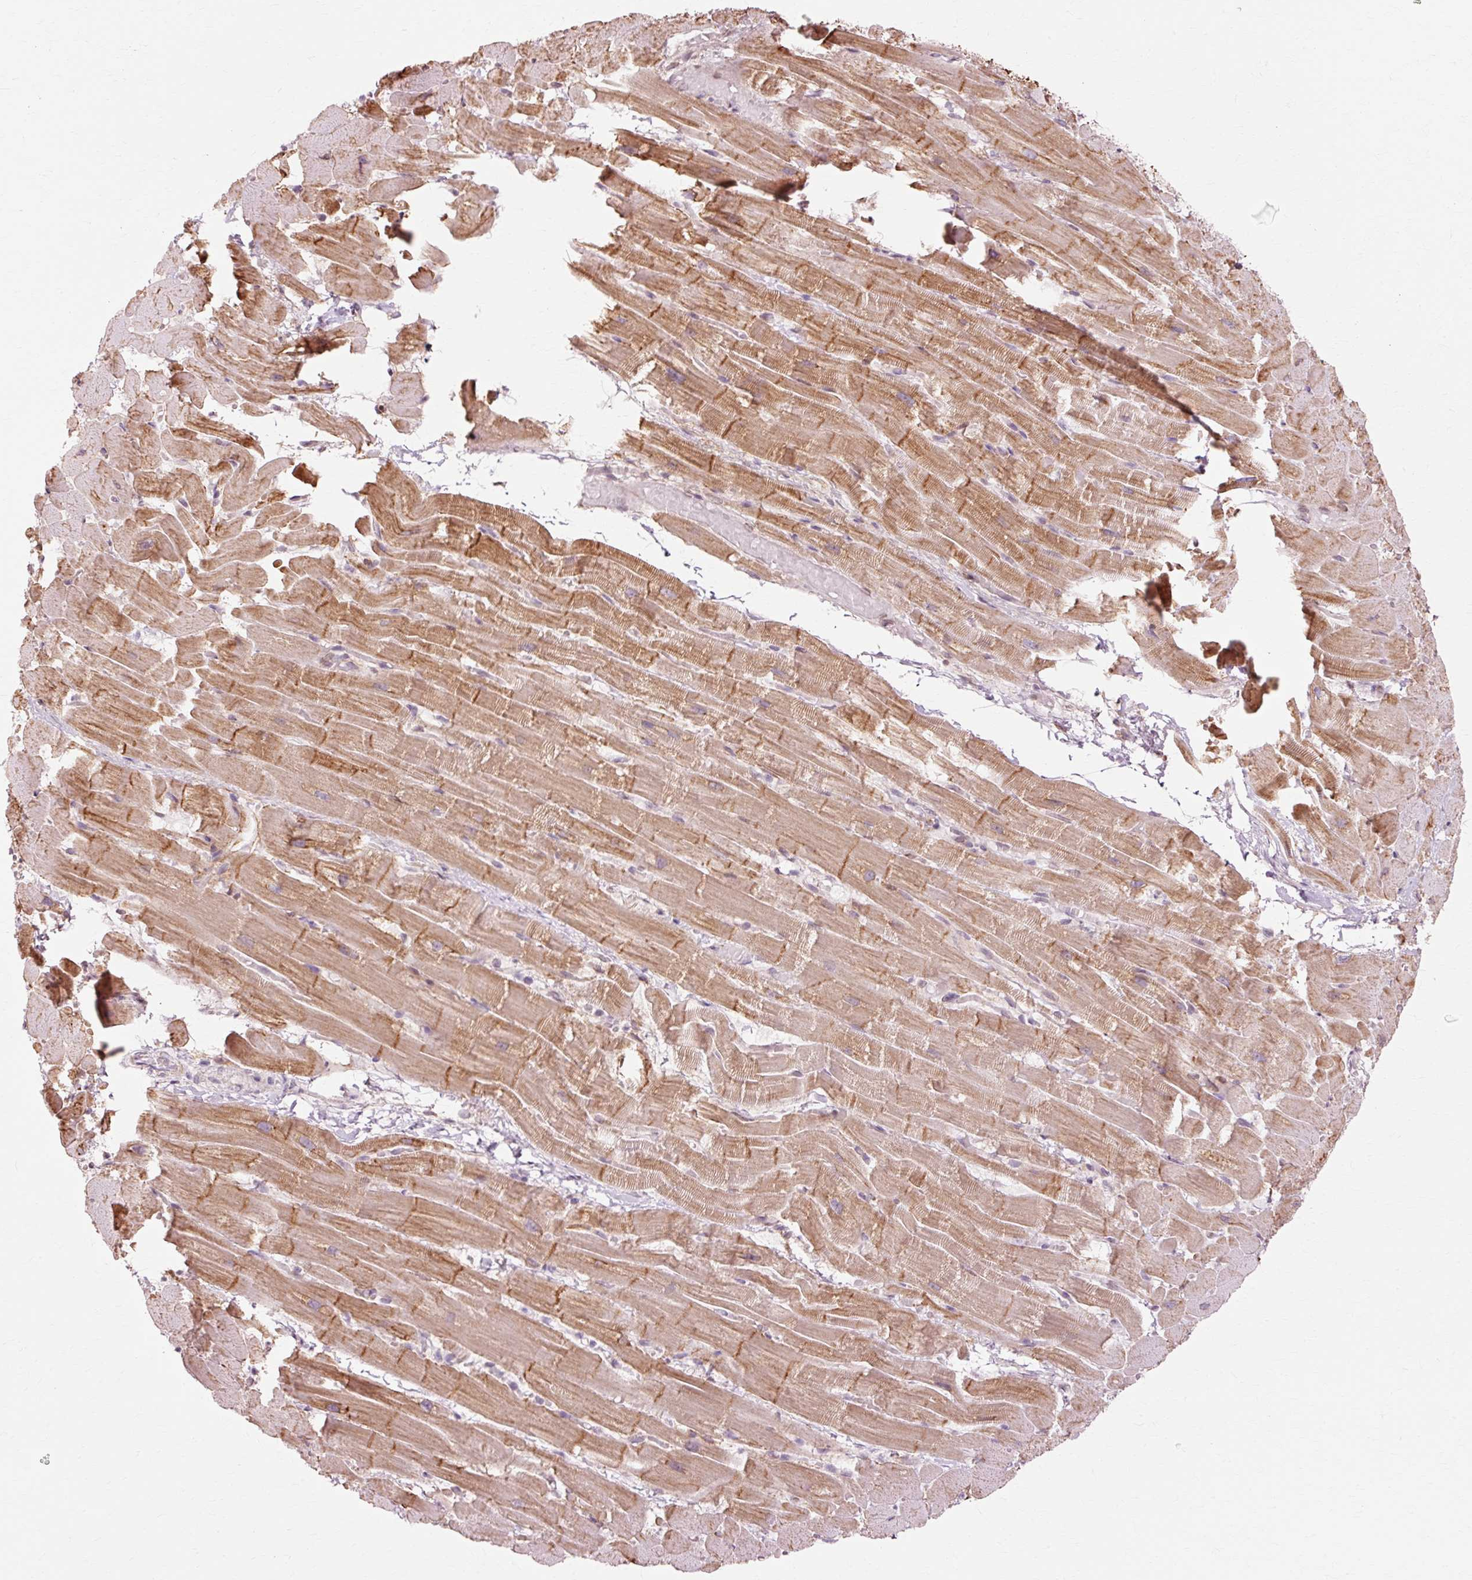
{"staining": {"intensity": "moderate", "quantity": ">75%", "location": "cytoplasmic/membranous"}, "tissue": "heart muscle", "cell_type": "Cardiomyocytes", "image_type": "normal", "snomed": [{"axis": "morphology", "description": "Normal tissue, NOS"}, {"axis": "topography", "description": "Heart"}], "caption": "The micrograph demonstrates immunohistochemical staining of benign heart muscle. There is moderate cytoplasmic/membranous positivity is appreciated in approximately >75% of cardiomyocytes. The staining is performed using DAB brown chromogen to label protein expression. The nuclei are counter-stained blue using hematoxylin.", "gene": "RANBP2", "patient": {"sex": "male", "age": 37}}